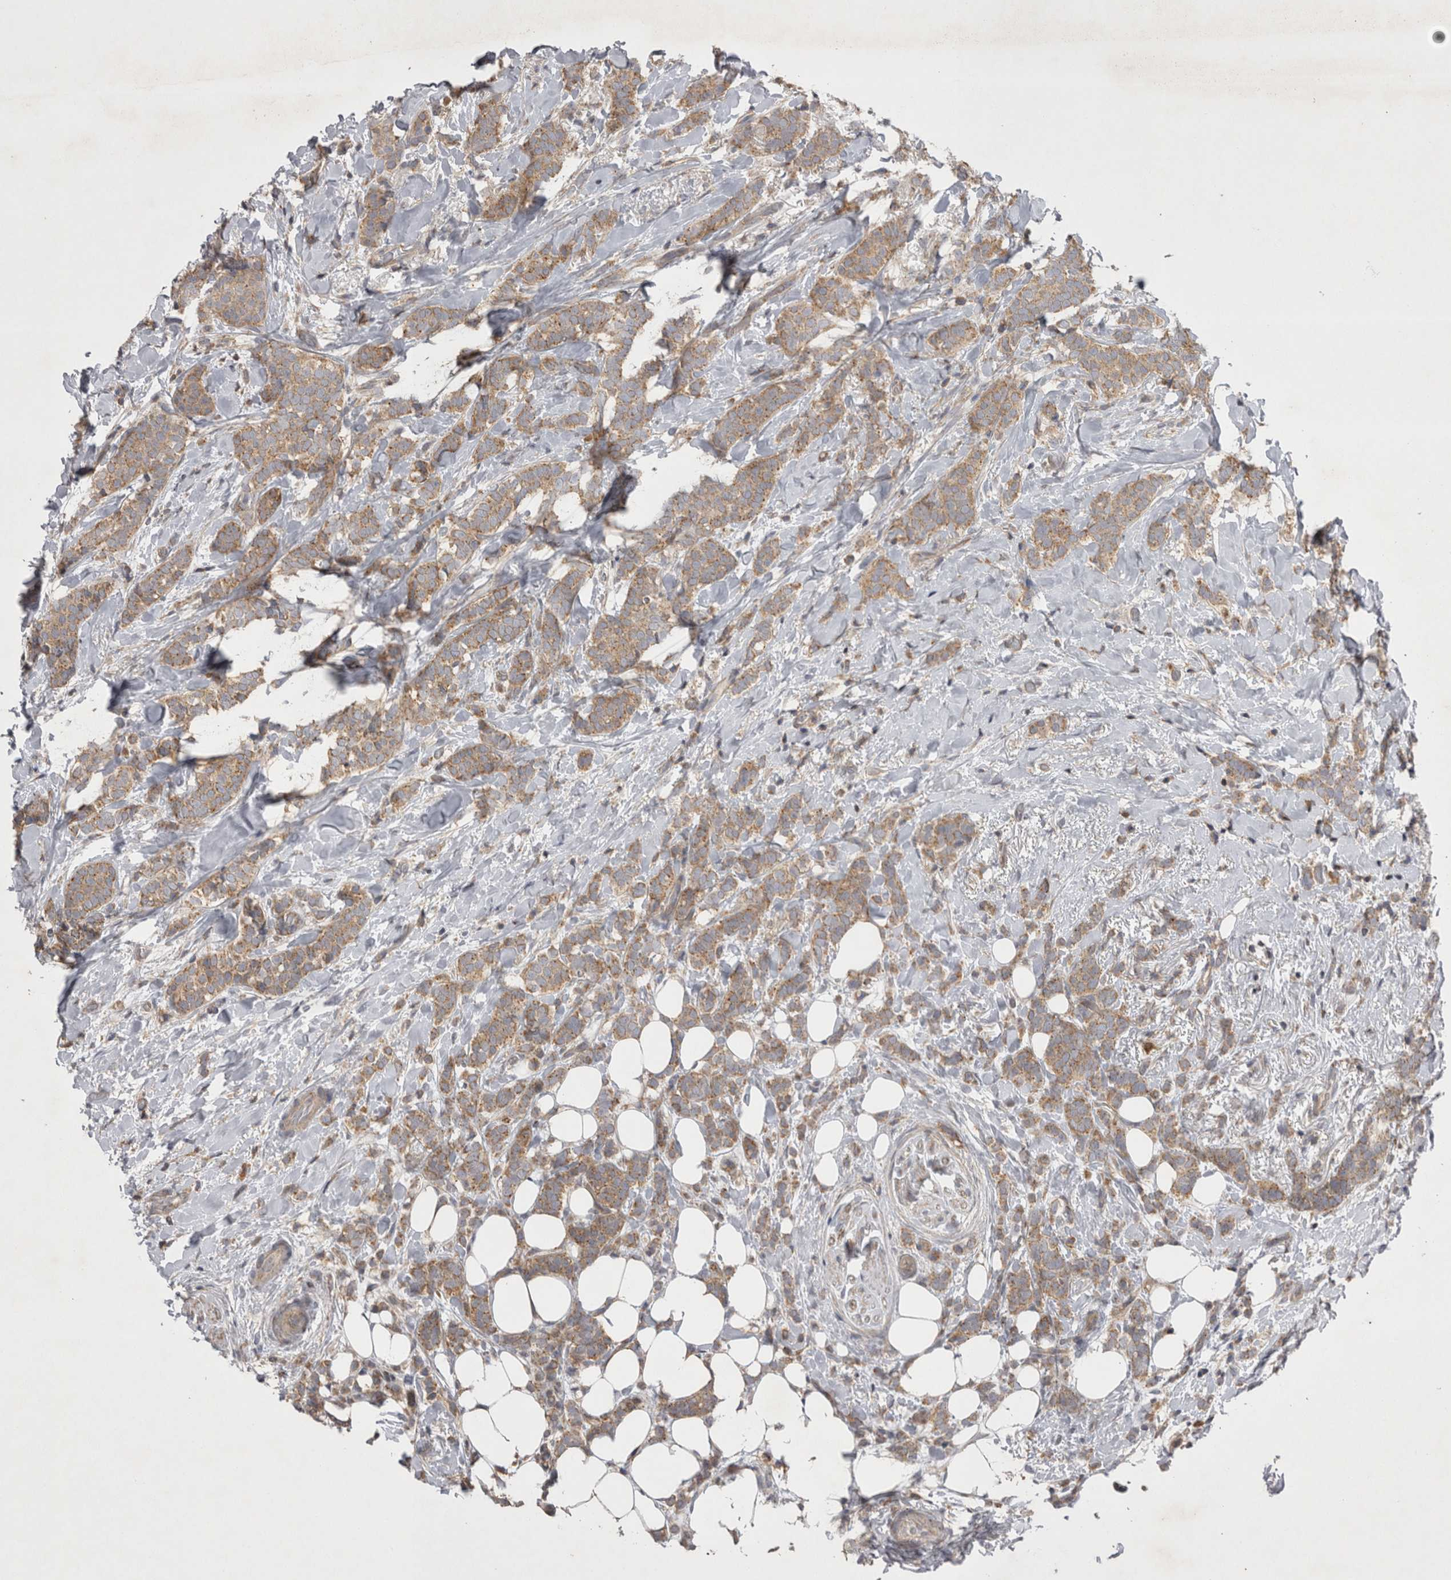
{"staining": {"intensity": "weak", "quantity": ">75%", "location": "cytoplasmic/membranous"}, "tissue": "breast cancer", "cell_type": "Tumor cells", "image_type": "cancer", "snomed": [{"axis": "morphology", "description": "Lobular carcinoma"}, {"axis": "topography", "description": "Breast"}], "caption": "Protein staining of breast lobular carcinoma tissue displays weak cytoplasmic/membranous positivity in about >75% of tumor cells. Nuclei are stained in blue.", "gene": "TSPOAP1", "patient": {"sex": "female", "age": 50}}